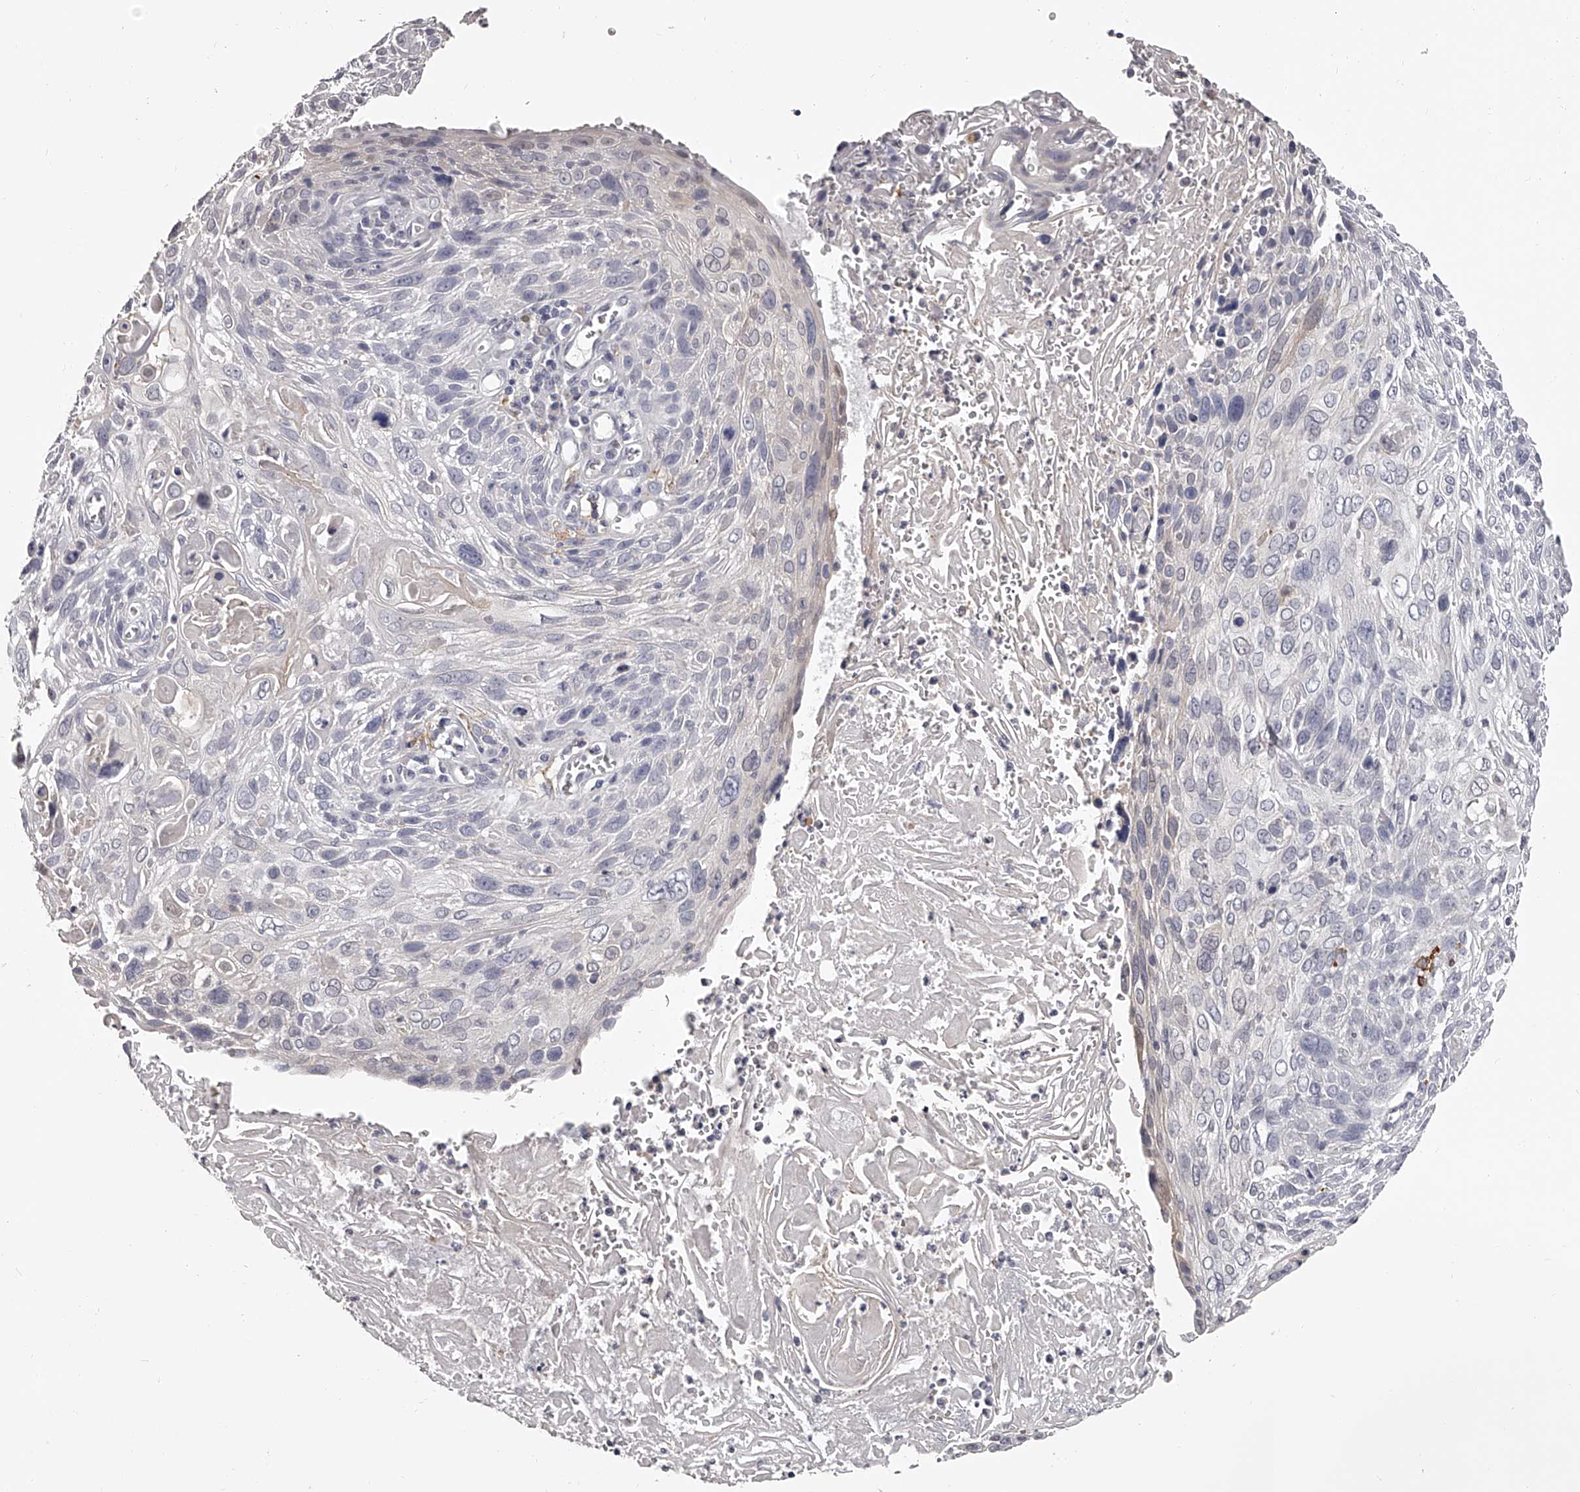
{"staining": {"intensity": "negative", "quantity": "none", "location": "none"}, "tissue": "cervical cancer", "cell_type": "Tumor cells", "image_type": "cancer", "snomed": [{"axis": "morphology", "description": "Squamous cell carcinoma, NOS"}, {"axis": "topography", "description": "Cervix"}], "caption": "There is no significant positivity in tumor cells of cervical squamous cell carcinoma.", "gene": "PACSIN1", "patient": {"sex": "female", "age": 51}}